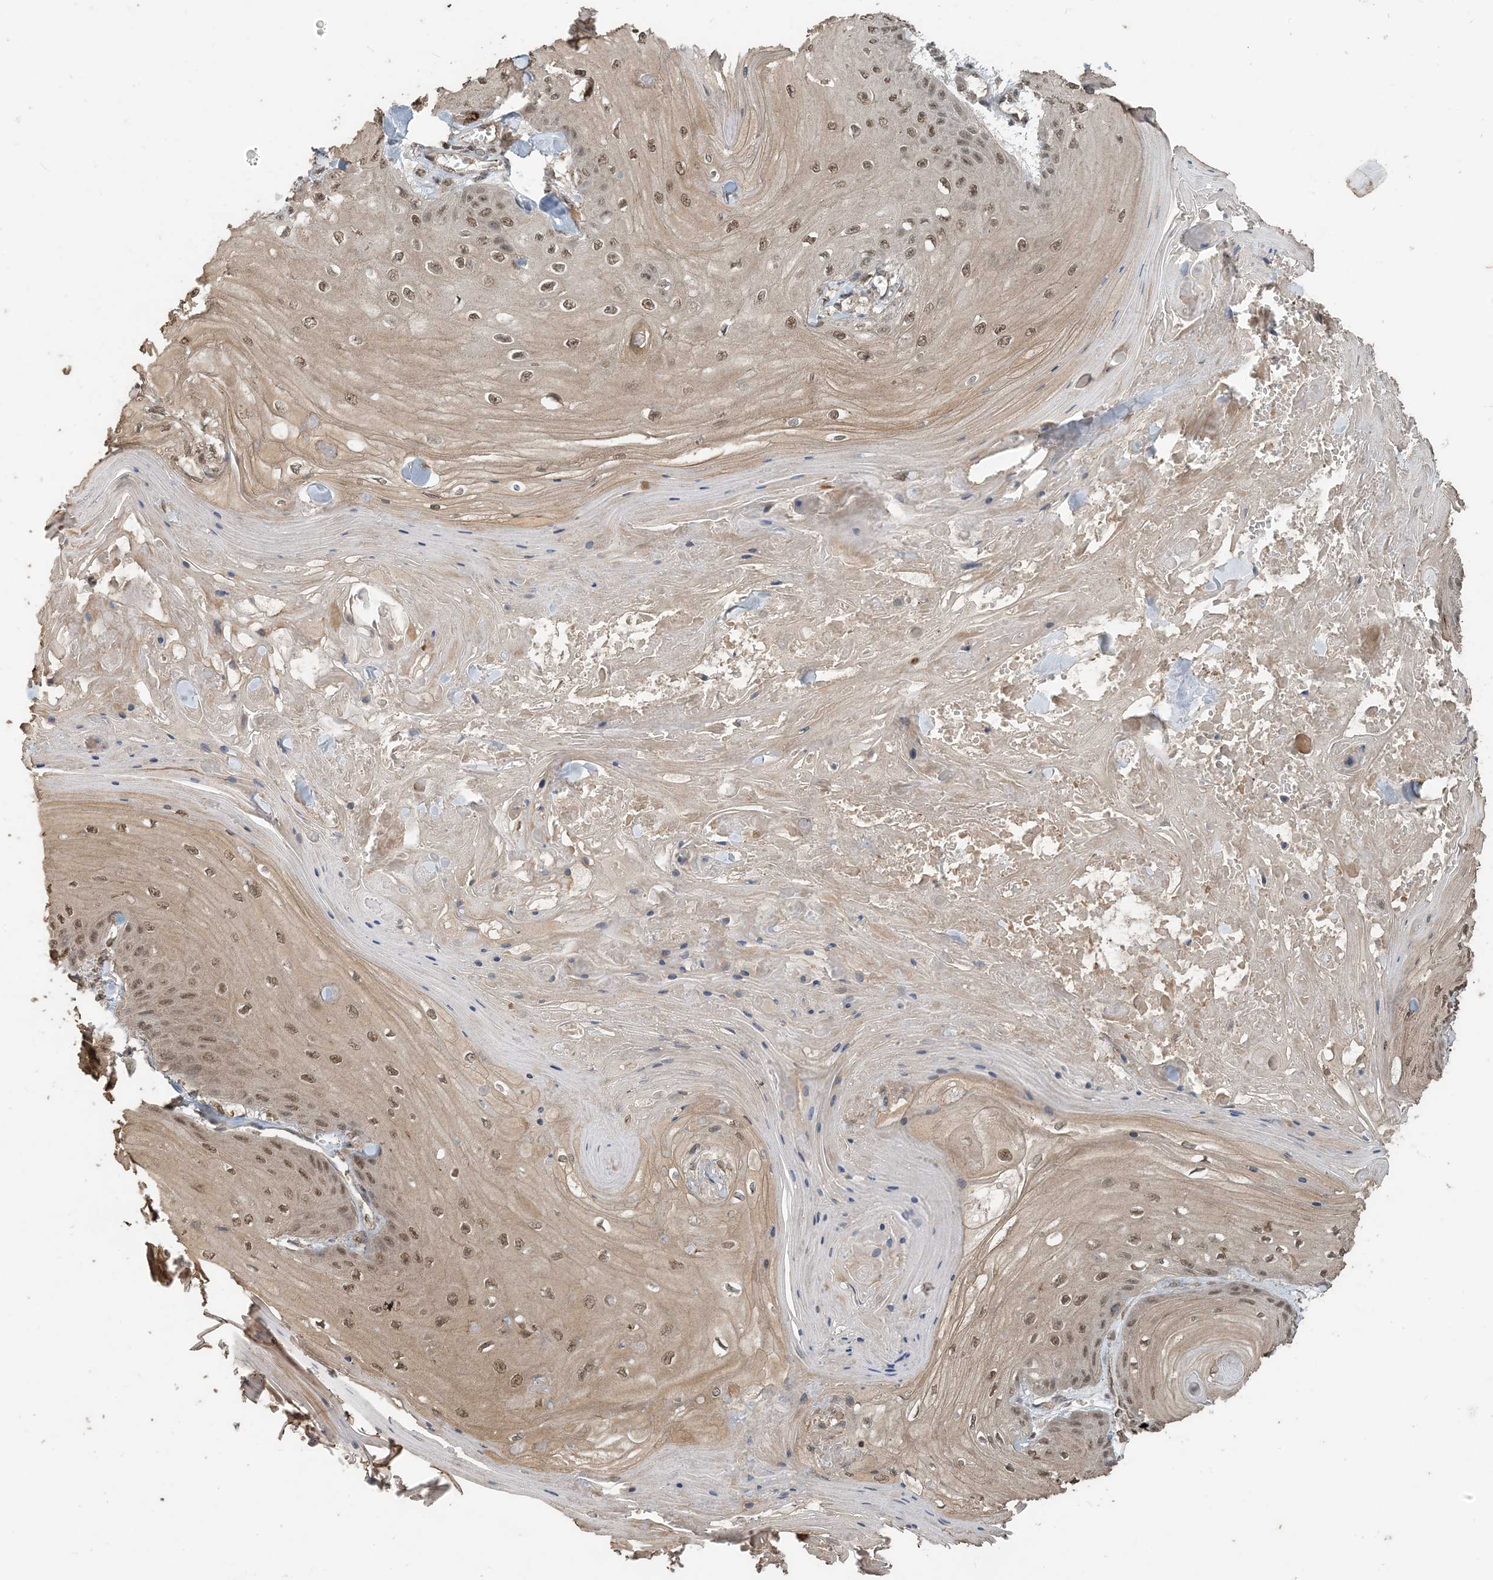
{"staining": {"intensity": "moderate", "quantity": ">75%", "location": "nuclear"}, "tissue": "skin cancer", "cell_type": "Tumor cells", "image_type": "cancer", "snomed": [{"axis": "morphology", "description": "Squamous cell carcinoma, NOS"}, {"axis": "topography", "description": "Skin"}], "caption": "High-magnification brightfield microscopy of skin cancer stained with DAB (brown) and counterstained with hematoxylin (blue). tumor cells exhibit moderate nuclear staining is identified in about>75% of cells.", "gene": "ZC3H12A", "patient": {"sex": "male", "age": 74}}